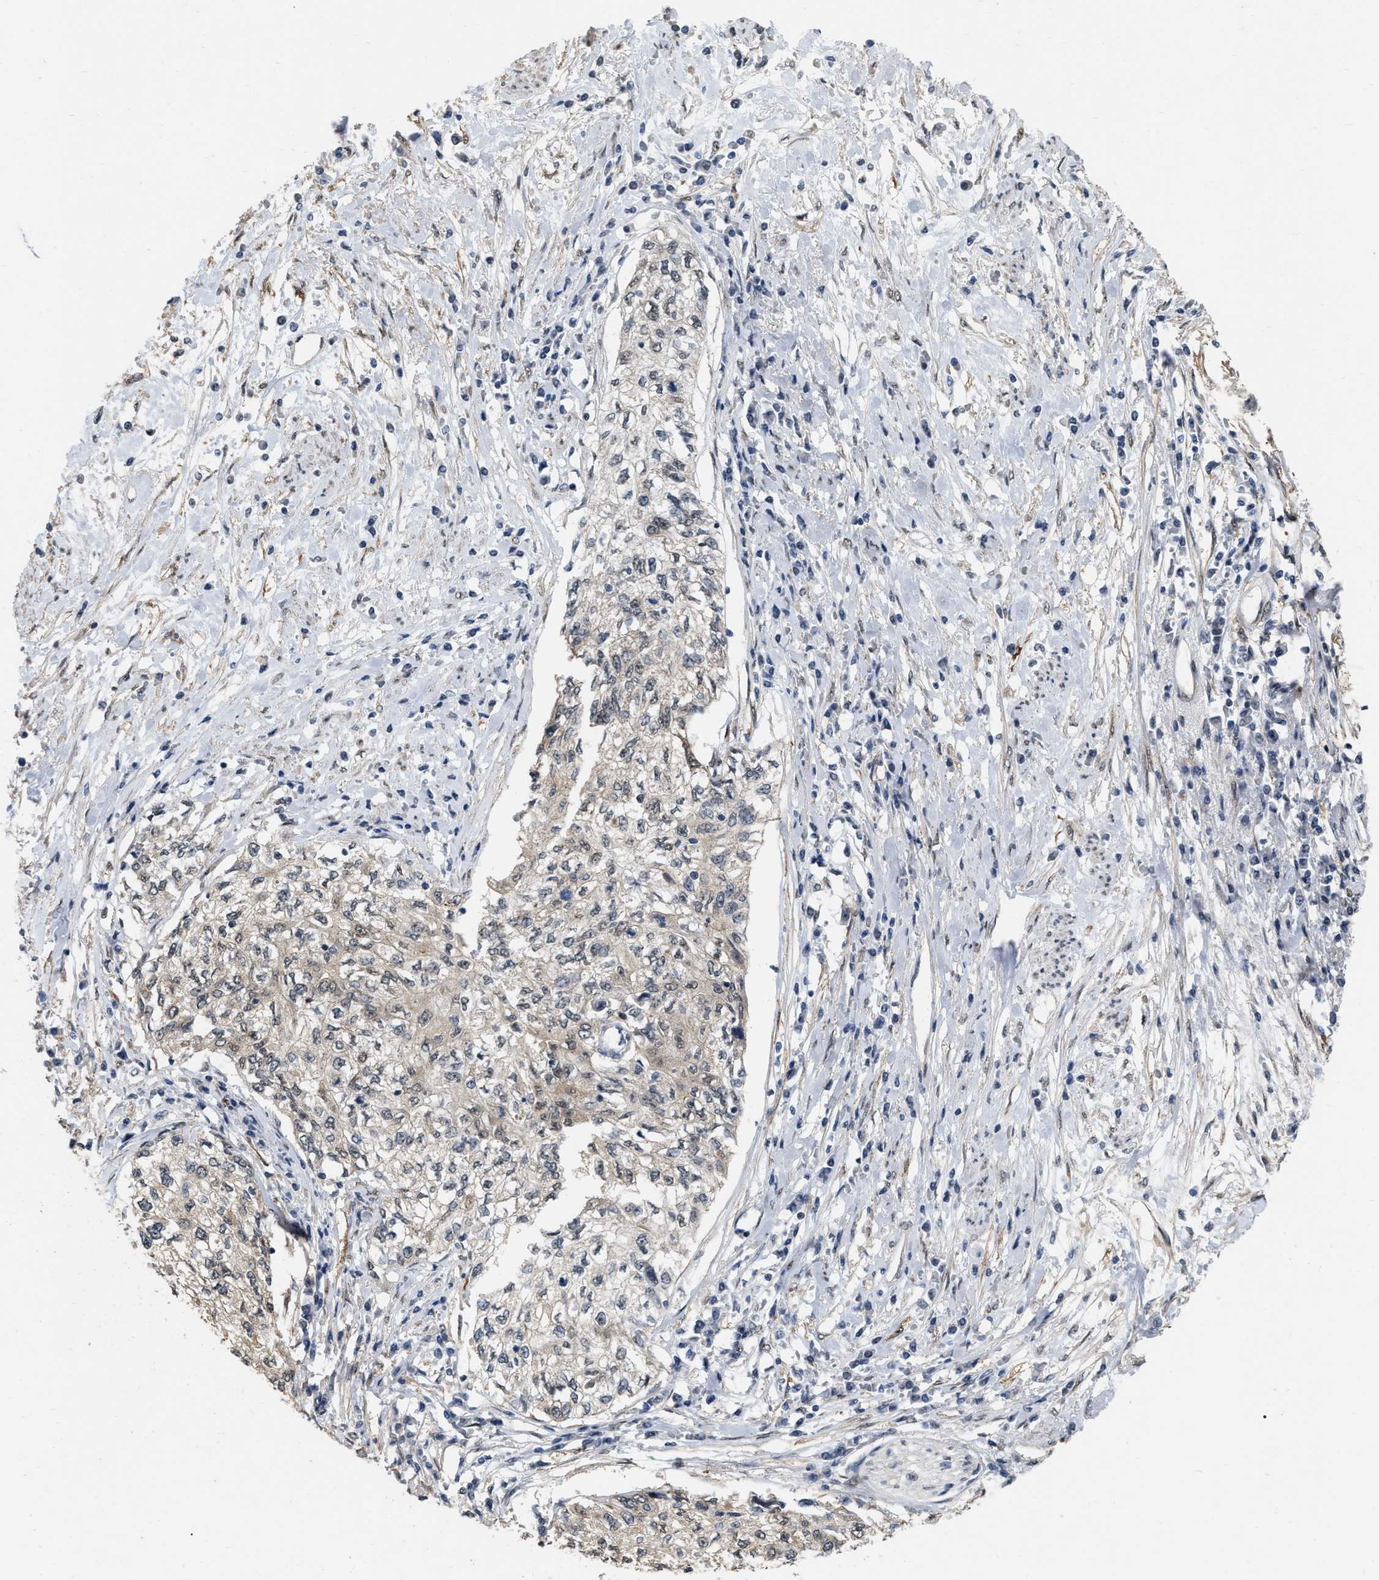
{"staining": {"intensity": "weak", "quantity": "<25%", "location": "cytoplasmic/membranous,nuclear"}, "tissue": "cervical cancer", "cell_type": "Tumor cells", "image_type": "cancer", "snomed": [{"axis": "morphology", "description": "Squamous cell carcinoma, NOS"}, {"axis": "topography", "description": "Cervix"}], "caption": "Photomicrograph shows no protein positivity in tumor cells of cervical cancer tissue.", "gene": "RUVBL1", "patient": {"sex": "female", "age": 57}}